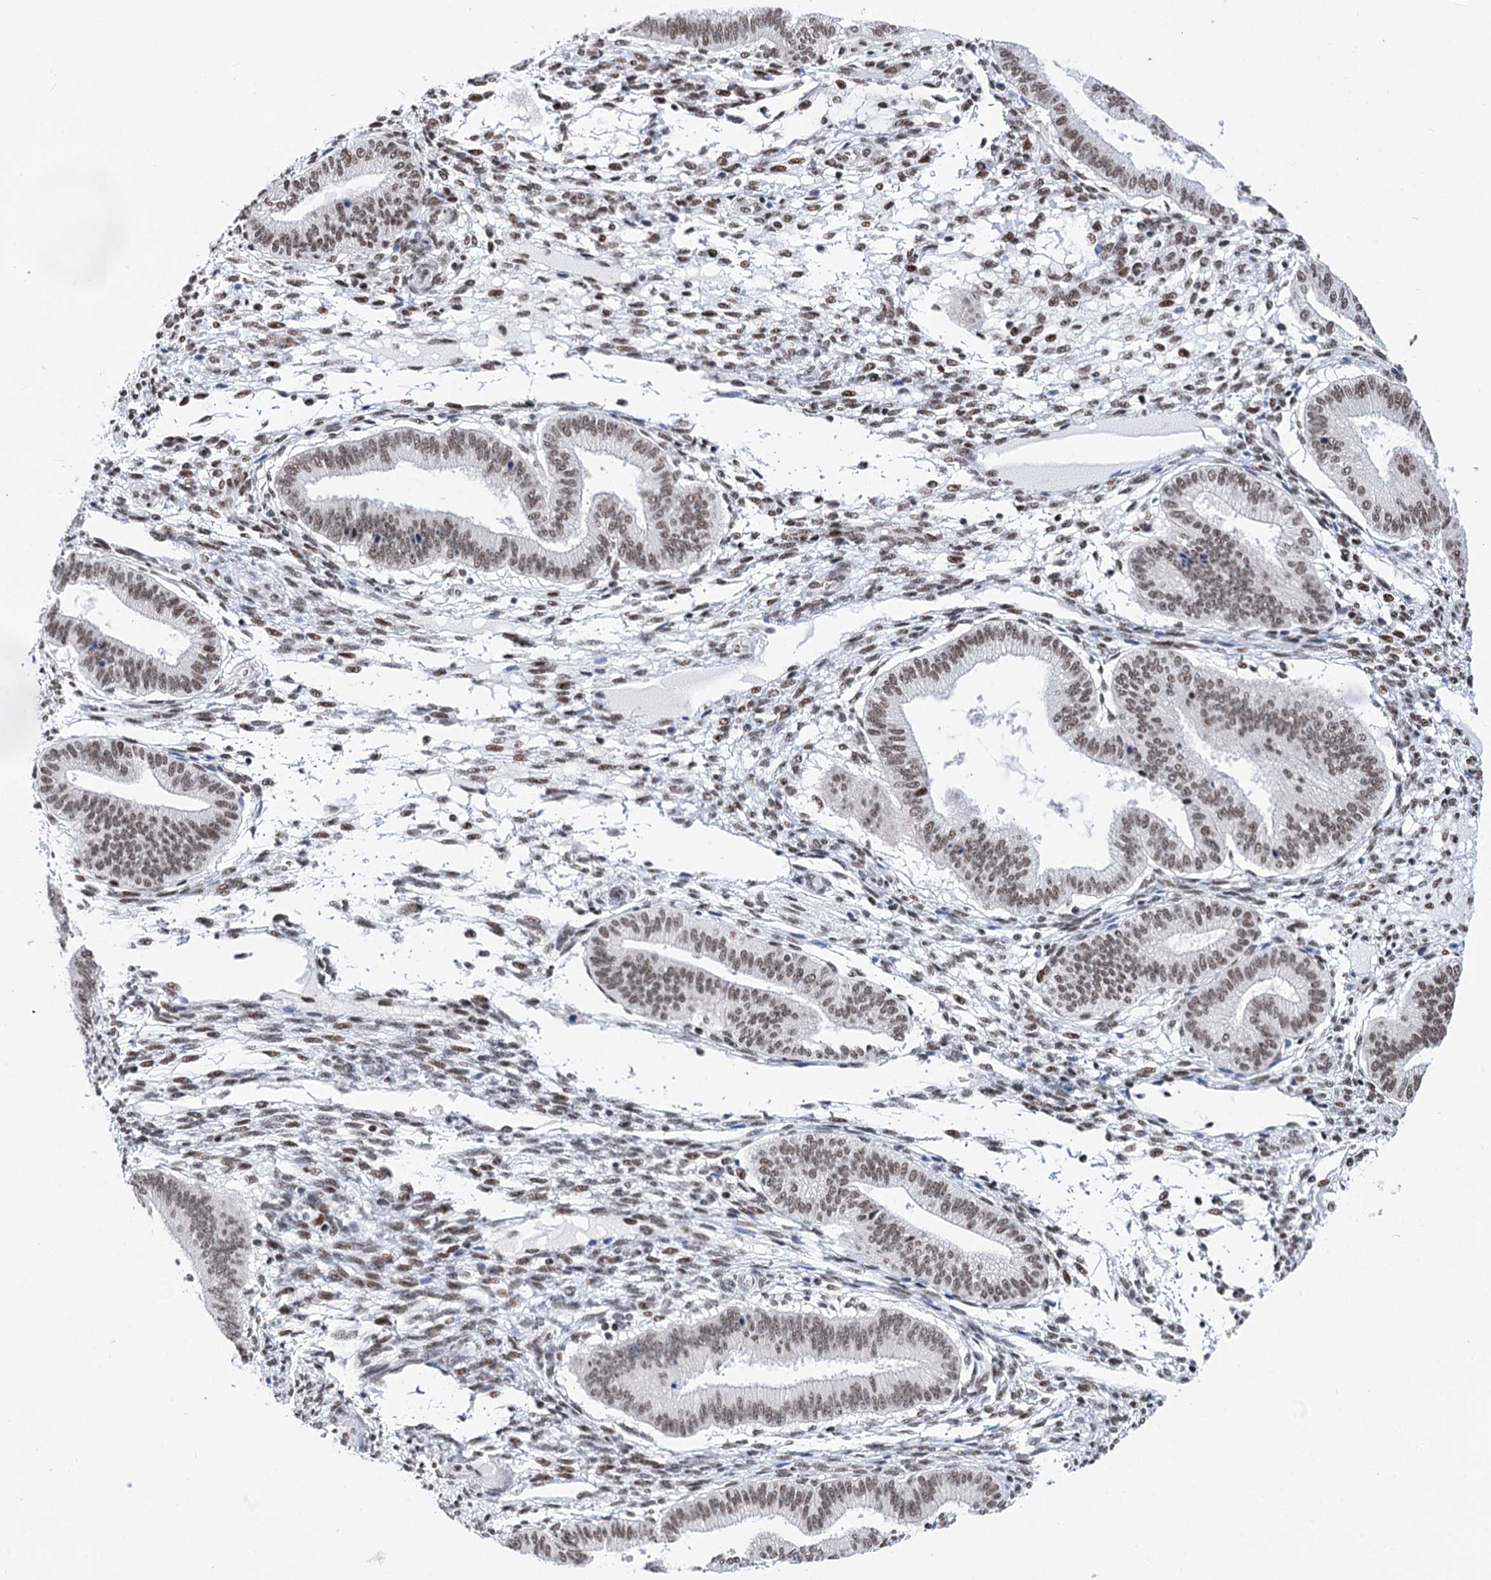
{"staining": {"intensity": "weak", "quantity": ">75%", "location": "nuclear"}, "tissue": "endometrium", "cell_type": "Cells in endometrial stroma", "image_type": "normal", "snomed": [{"axis": "morphology", "description": "Normal tissue, NOS"}, {"axis": "topography", "description": "Endometrium"}], "caption": "Immunohistochemistry staining of normal endometrium, which exhibits low levels of weak nuclear positivity in about >75% of cells in endometrial stroma indicating weak nuclear protein positivity. The staining was performed using DAB (brown) for protein detection and nuclei were counterstained in hematoxylin (blue).", "gene": "POU4F3", "patient": {"sex": "female", "age": 39}}